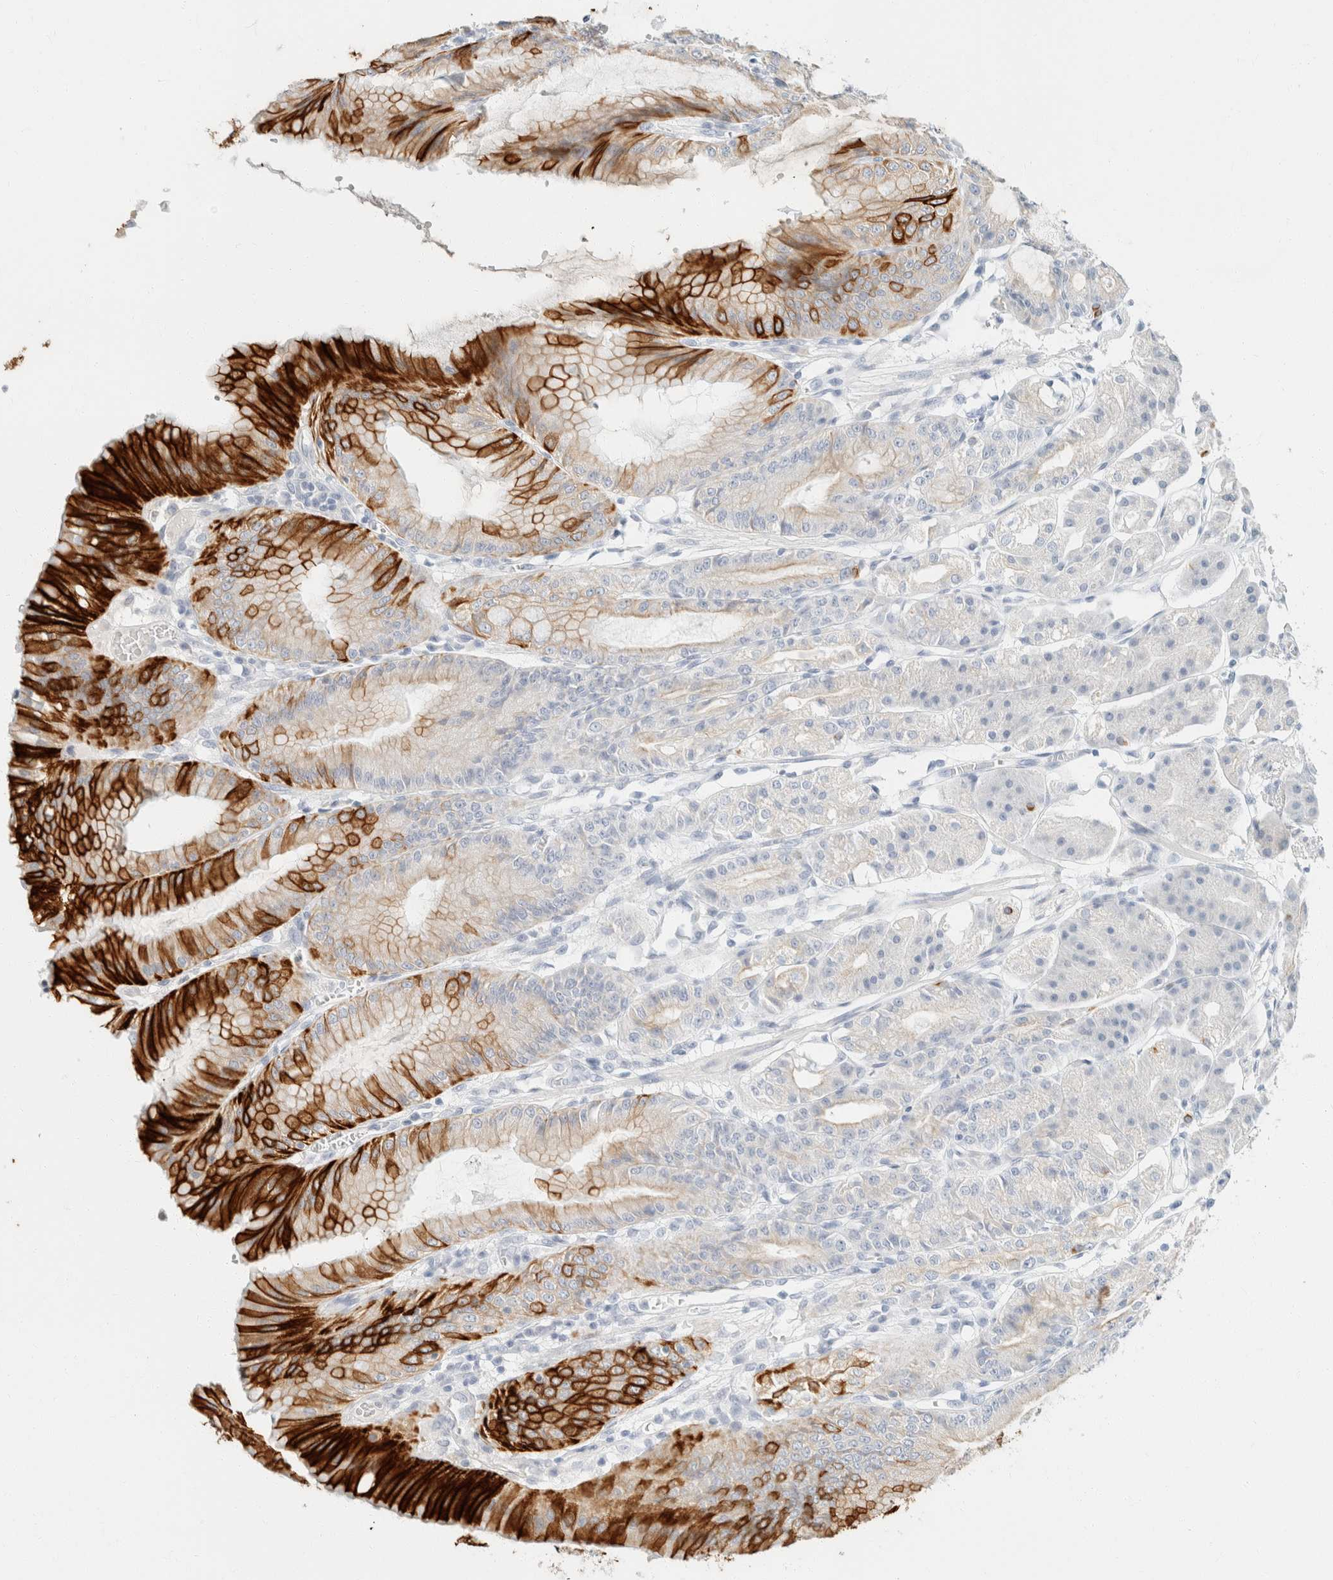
{"staining": {"intensity": "strong", "quantity": "<25%", "location": "cytoplasmic/membranous"}, "tissue": "stomach", "cell_type": "Glandular cells", "image_type": "normal", "snomed": [{"axis": "morphology", "description": "Normal tissue, NOS"}, {"axis": "topography", "description": "Stomach, lower"}], "caption": "DAB immunohistochemical staining of benign human stomach exhibits strong cytoplasmic/membranous protein staining in about <25% of glandular cells.", "gene": "KRT20", "patient": {"sex": "male", "age": 71}}